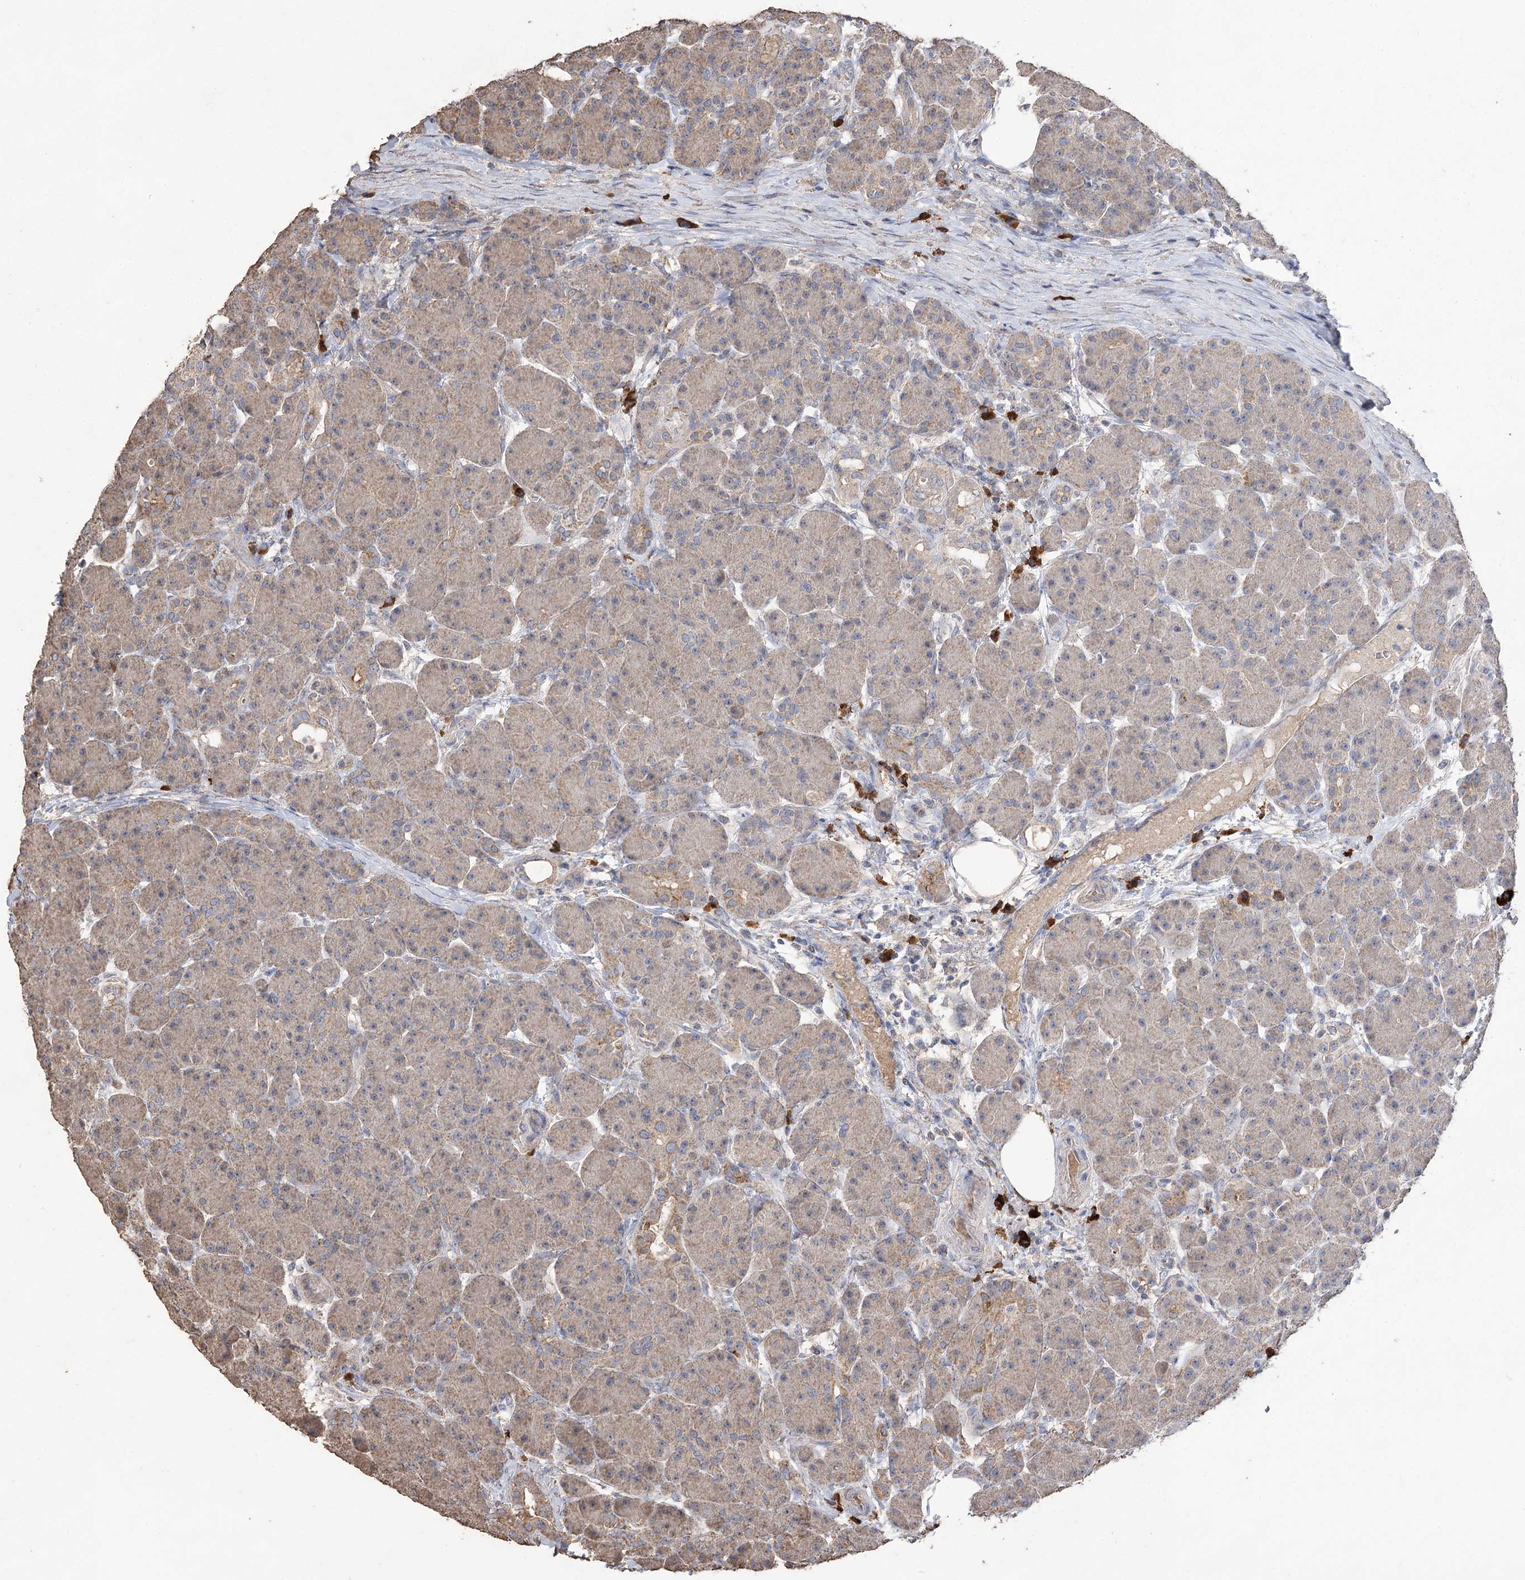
{"staining": {"intensity": "weak", "quantity": ">75%", "location": "cytoplasmic/membranous"}, "tissue": "pancreas", "cell_type": "Exocrine glandular cells", "image_type": "normal", "snomed": [{"axis": "morphology", "description": "Normal tissue, NOS"}, {"axis": "topography", "description": "Pancreas"}], "caption": "Weak cytoplasmic/membranous positivity is appreciated in about >75% of exocrine glandular cells in normal pancreas. (Stains: DAB in brown, nuclei in blue, Microscopy: brightfield microscopy at high magnification).", "gene": "IREB2", "patient": {"sex": "male", "age": 63}}